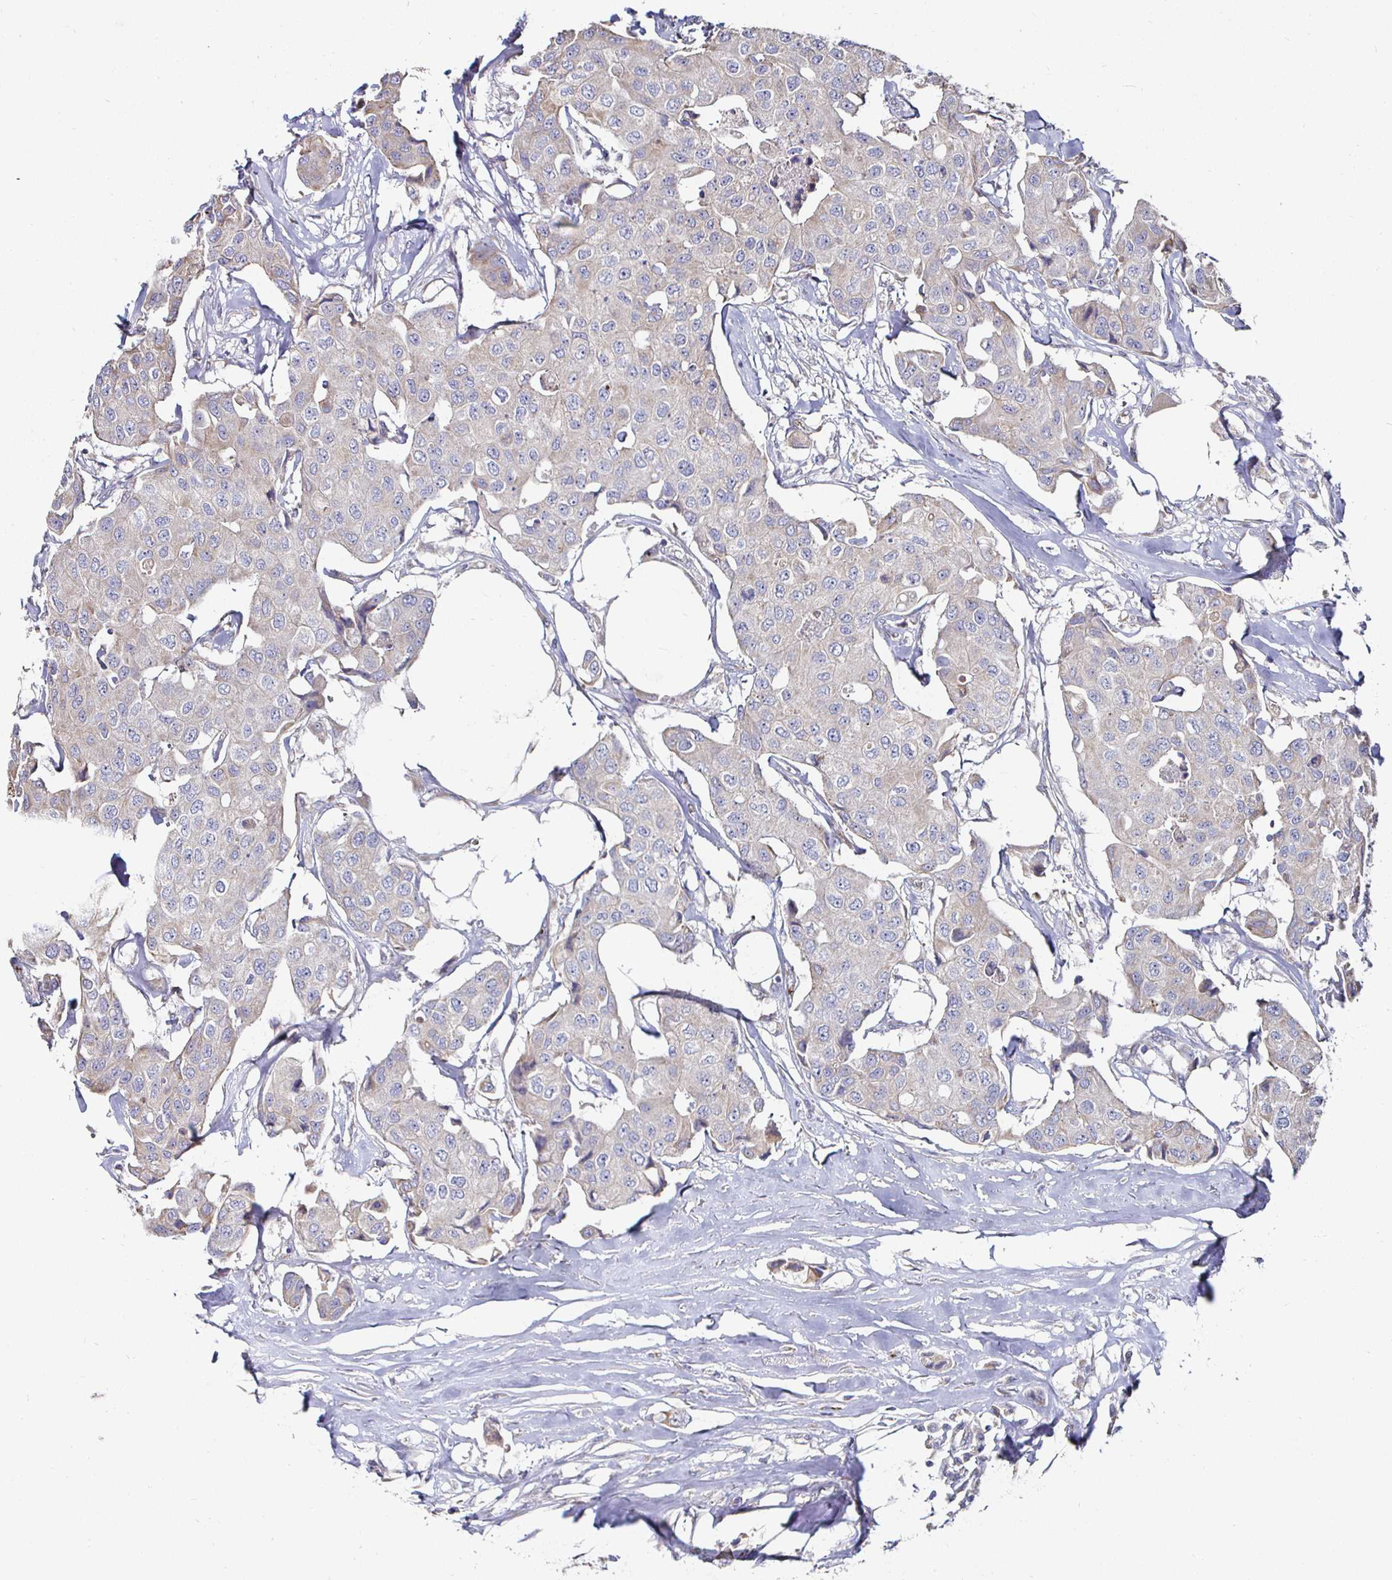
{"staining": {"intensity": "weak", "quantity": ">75%", "location": "cytoplasmic/membranous"}, "tissue": "breast cancer", "cell_type": "Tumor cells", "image_type": "cancer", "snomed": [{"axis": "morphology", "description": "Duct carcinoma"}, {"axis": "topography", "description": "Breast"}, {"axis": "topography", "description": "Lymph node"}], "caption": "Weak cytoplasmic/membranous expression is present in approximately >75% of tumor cells in breast cancer. (DAB IHC, brown staining for protein, blue staining for nuclei).", "gene": "NRSN1", "patient": {"sex": "female", "age": 80}}